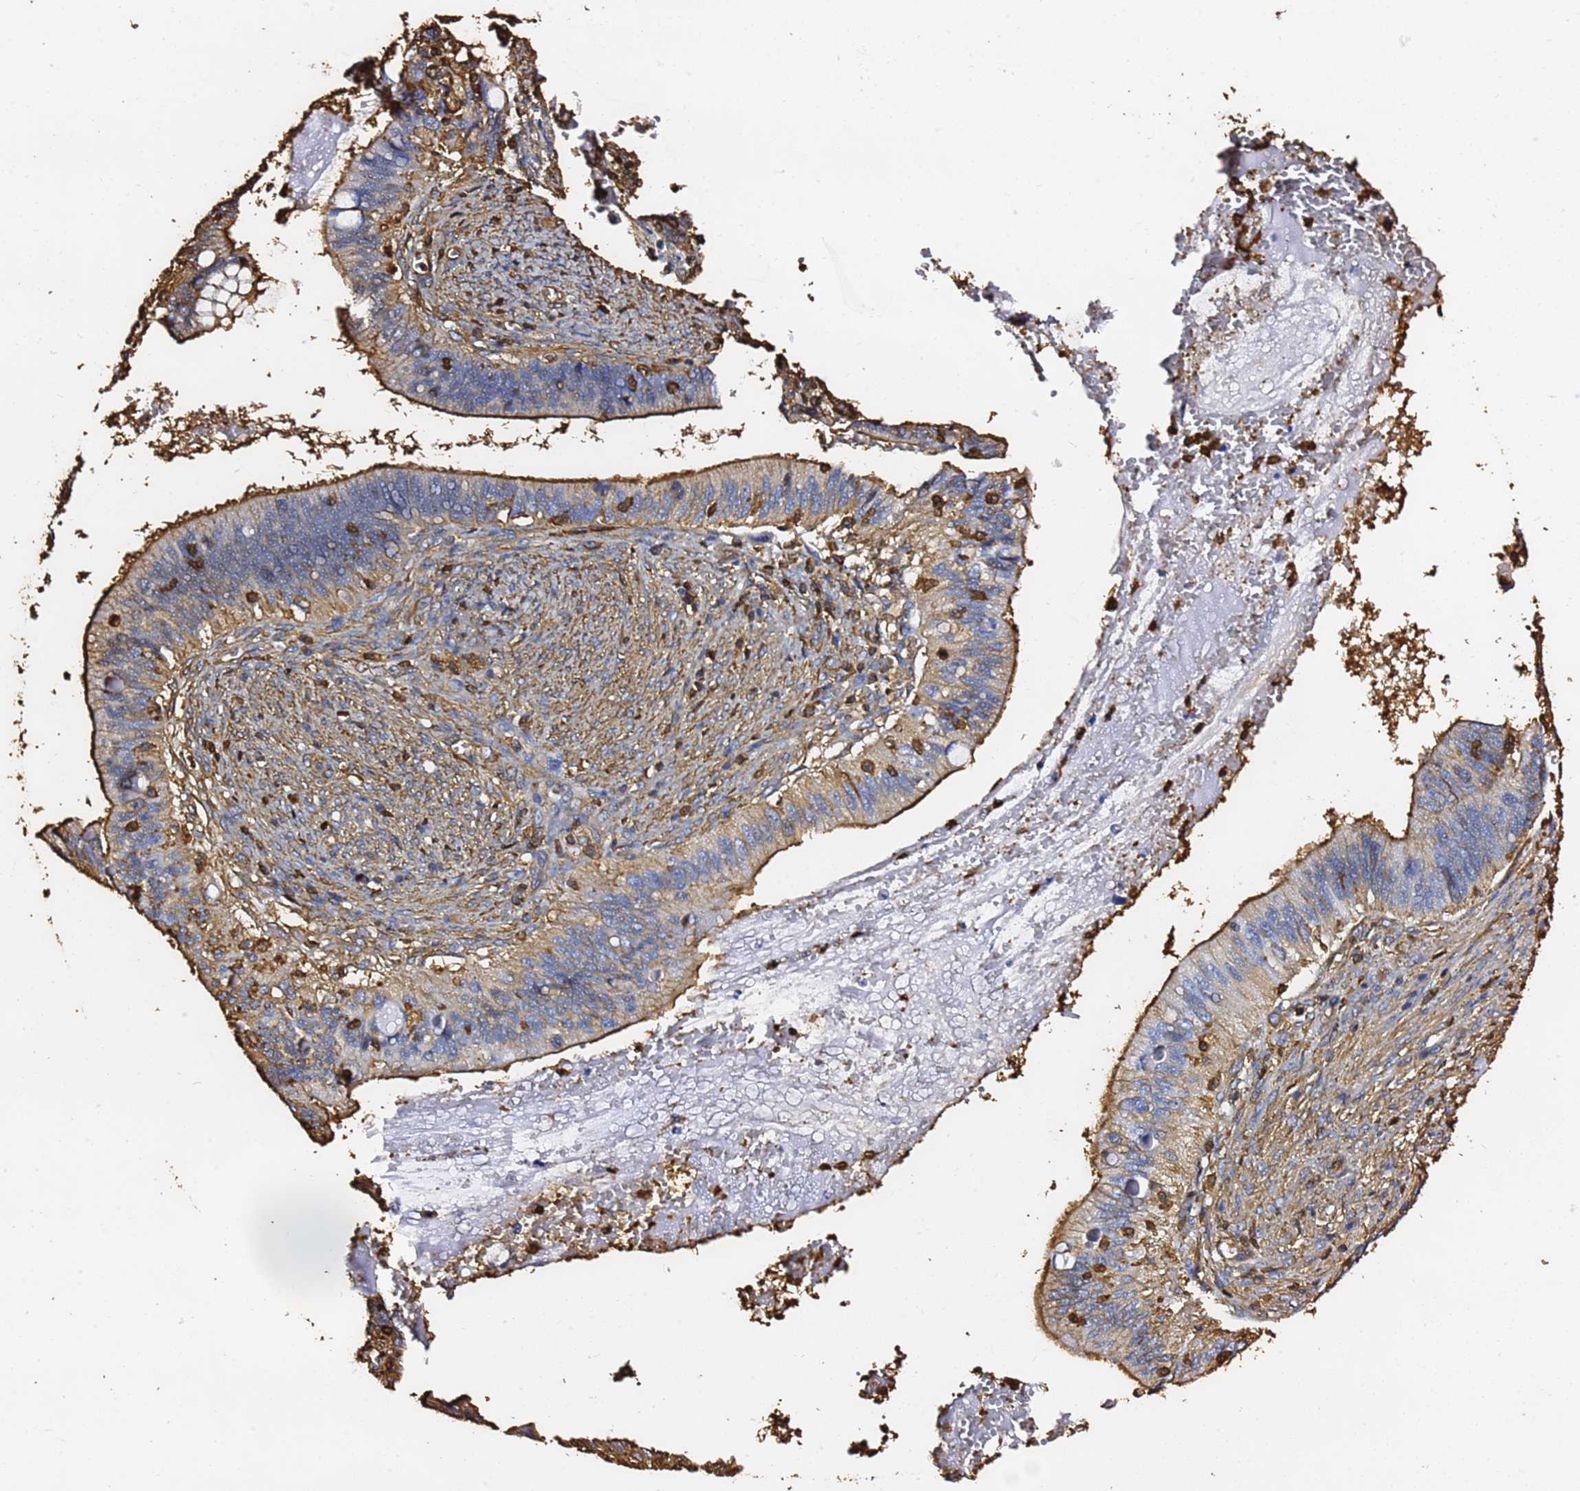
{"staining": {"intensity": "strong", "quantity": "25%-75%", "location": "cytoplasmic/membranous"}, "tissue": "cervical cancer", "cell_type": "Tumor cells", "image_type": "cancer", "snomed": [{"axis": "morphology", "description": "Adenocarcinoma, NOS"}, {"axis": "topography", "description": "Cervix"}], "caption": "IHC image of neoplastic tissue: human adenocarcinoma (cervical) stained using IHC reveals high levels of strong protein expression localized specifically in the cytoplasmic/membranous of tumor cells, appearing as a cytoplasmic/membranous brown color.", "gene": "ACTB", "patient": {"sex": "female", "age": 42}}